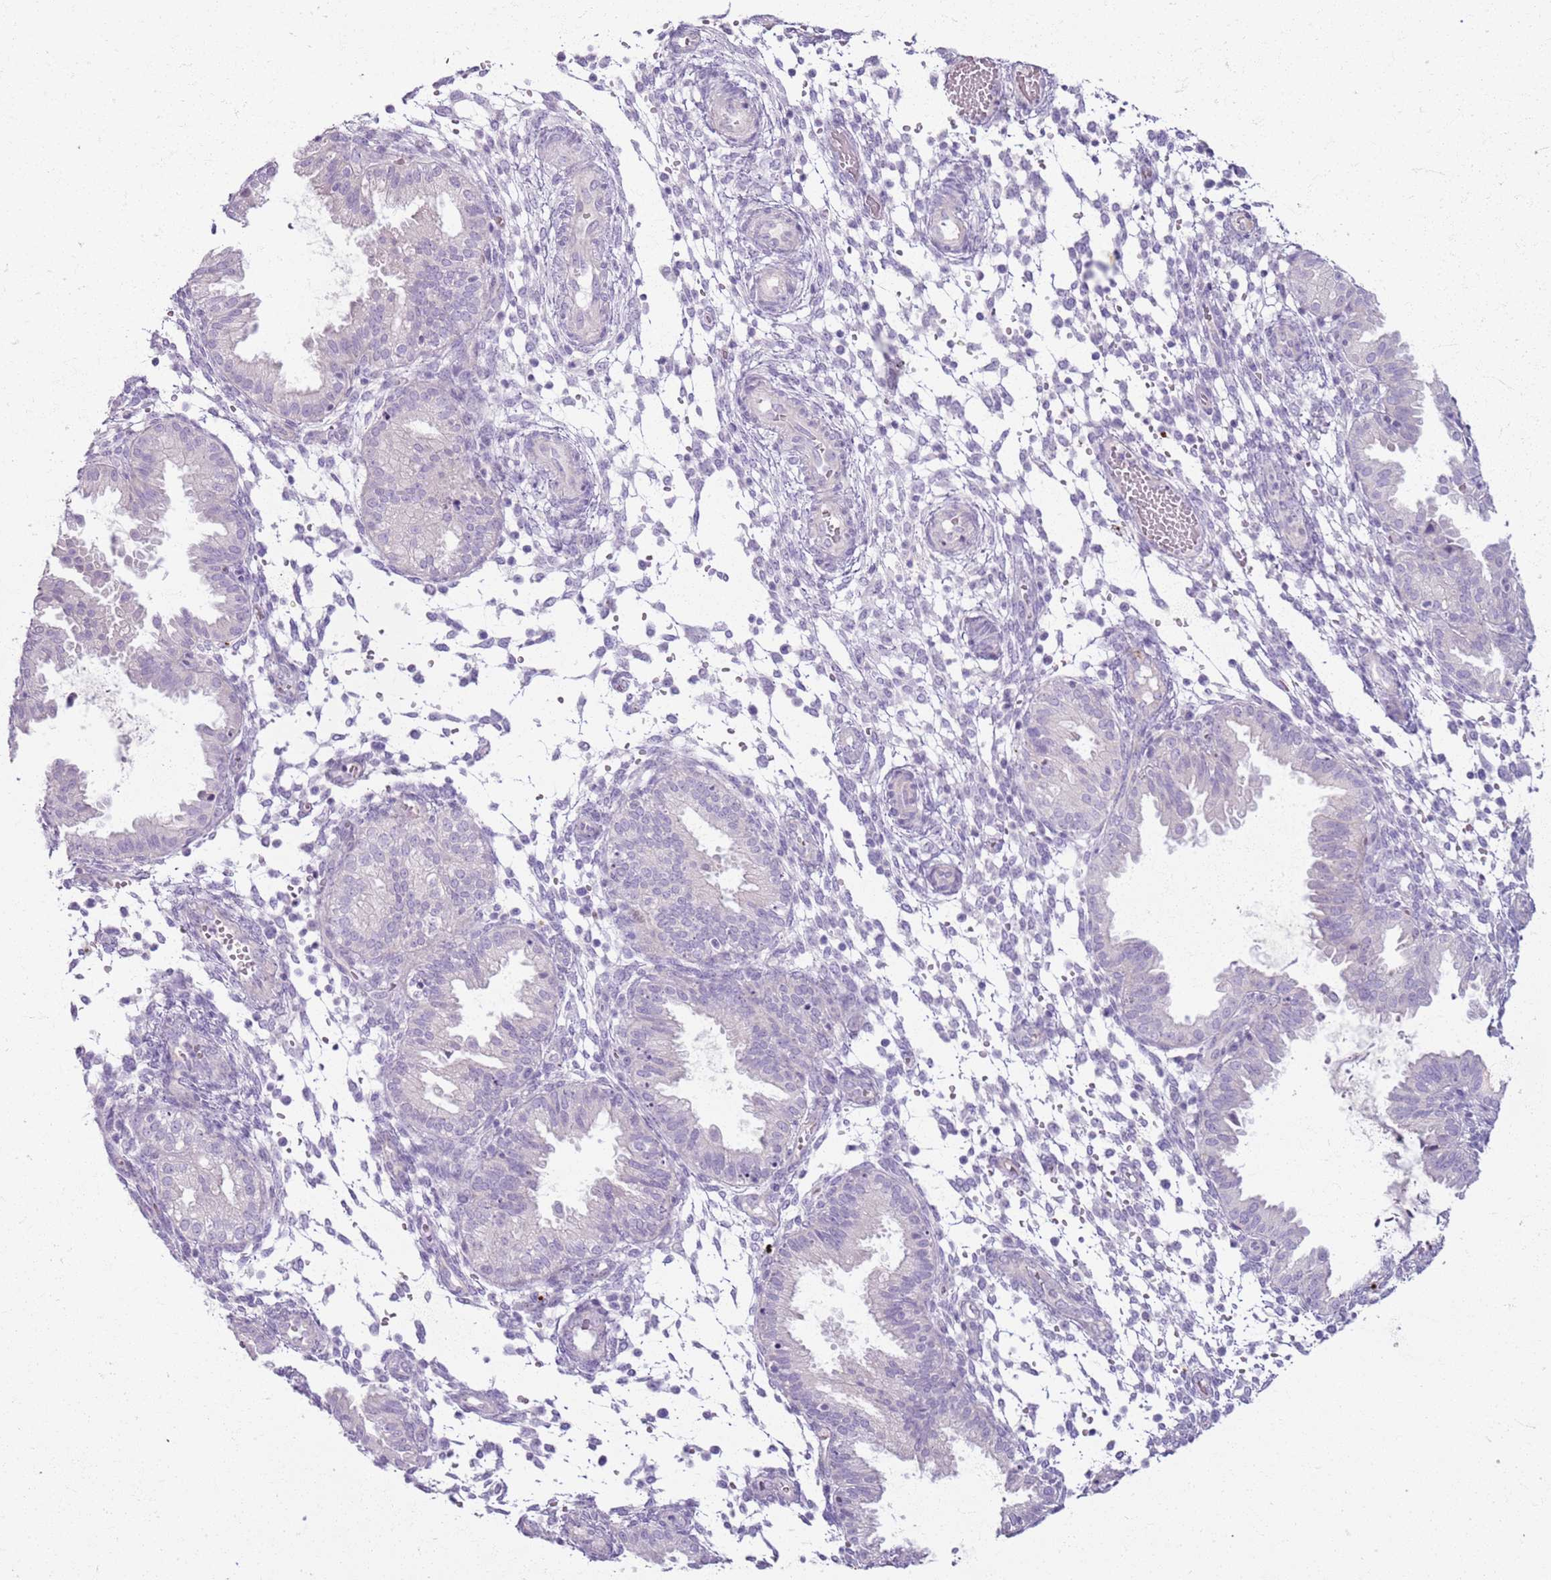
{"staining": {"intensity": "negative", "quantity": "none", "location": "none"}, "tissue": "endometrium", "cell_type": "Cells in endometrial stroma", "image_type": "normal", "snomed": [{"axis": "morphology", "description": "Normal tissue, NOS"}, {"axis": "topography", "description": "Endometrium"}], "caption": "Protein analysis of normal endometrium displays no significant staining in cells in endometrial stroma.", "gene": "CSRP3", "patient": {"sex": "female", "age": 33}}